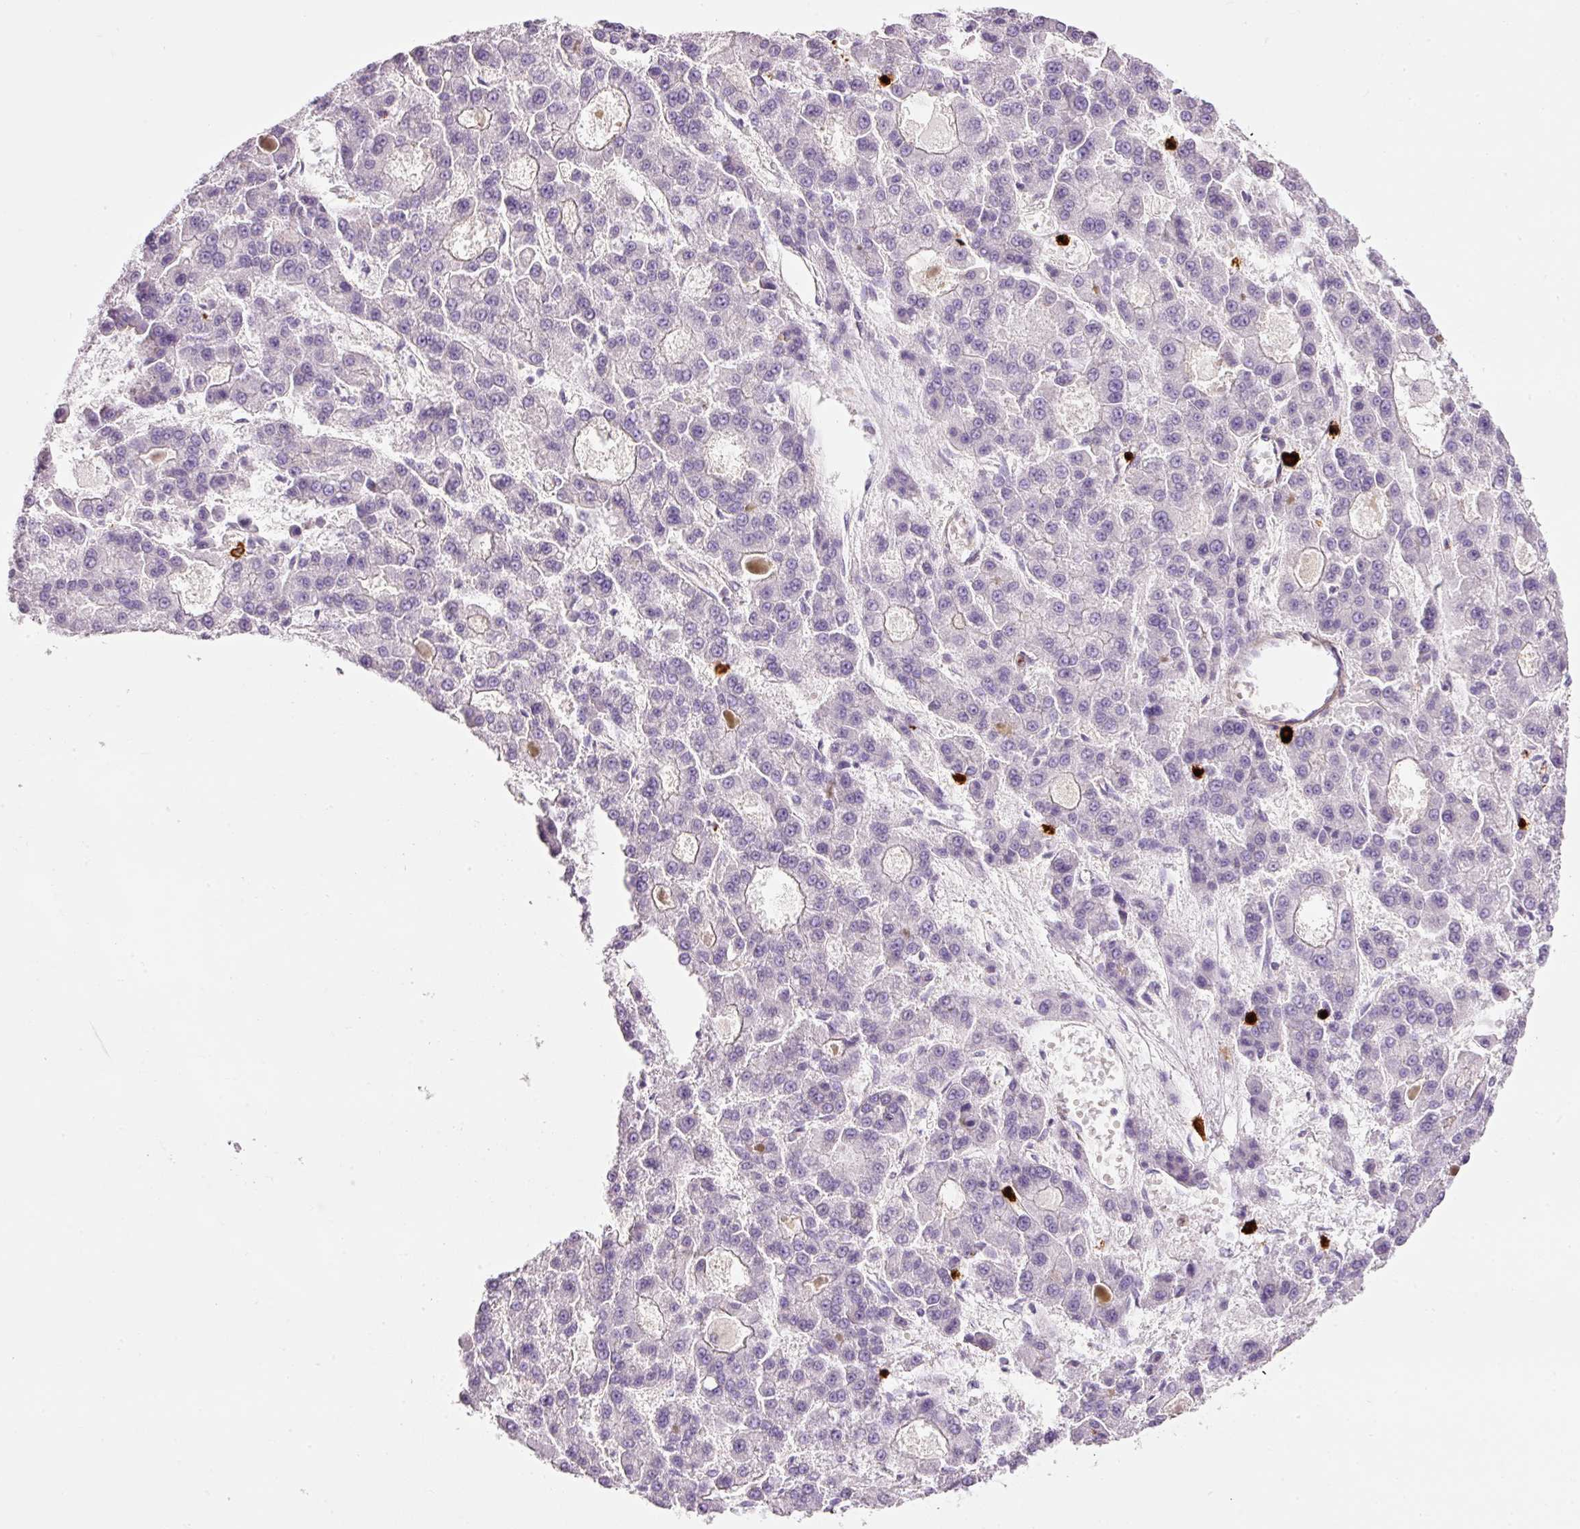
{"staining": {"intensity": "negative", "quantity": "none", "location": "none"}, "tissue": "liver cancer", "cell_type": "Tumor cells", "image_type": "cancer", "snomed": [{"axis": "morphology", "description": "Carcinoma, Hepatocellular, NOS"}, {"axis": "topography", "description": "Liver"}], "caption": "Immunohistochemistry (IHC) histopathology image of neoplastic tissue: liver cancer stained with DAB (3,3'-diaminobenzidine) shows no significant protein positivity in tumor cells.", "gene": "MAP3K3", "patient": {"sex": "male", "age": 70}}